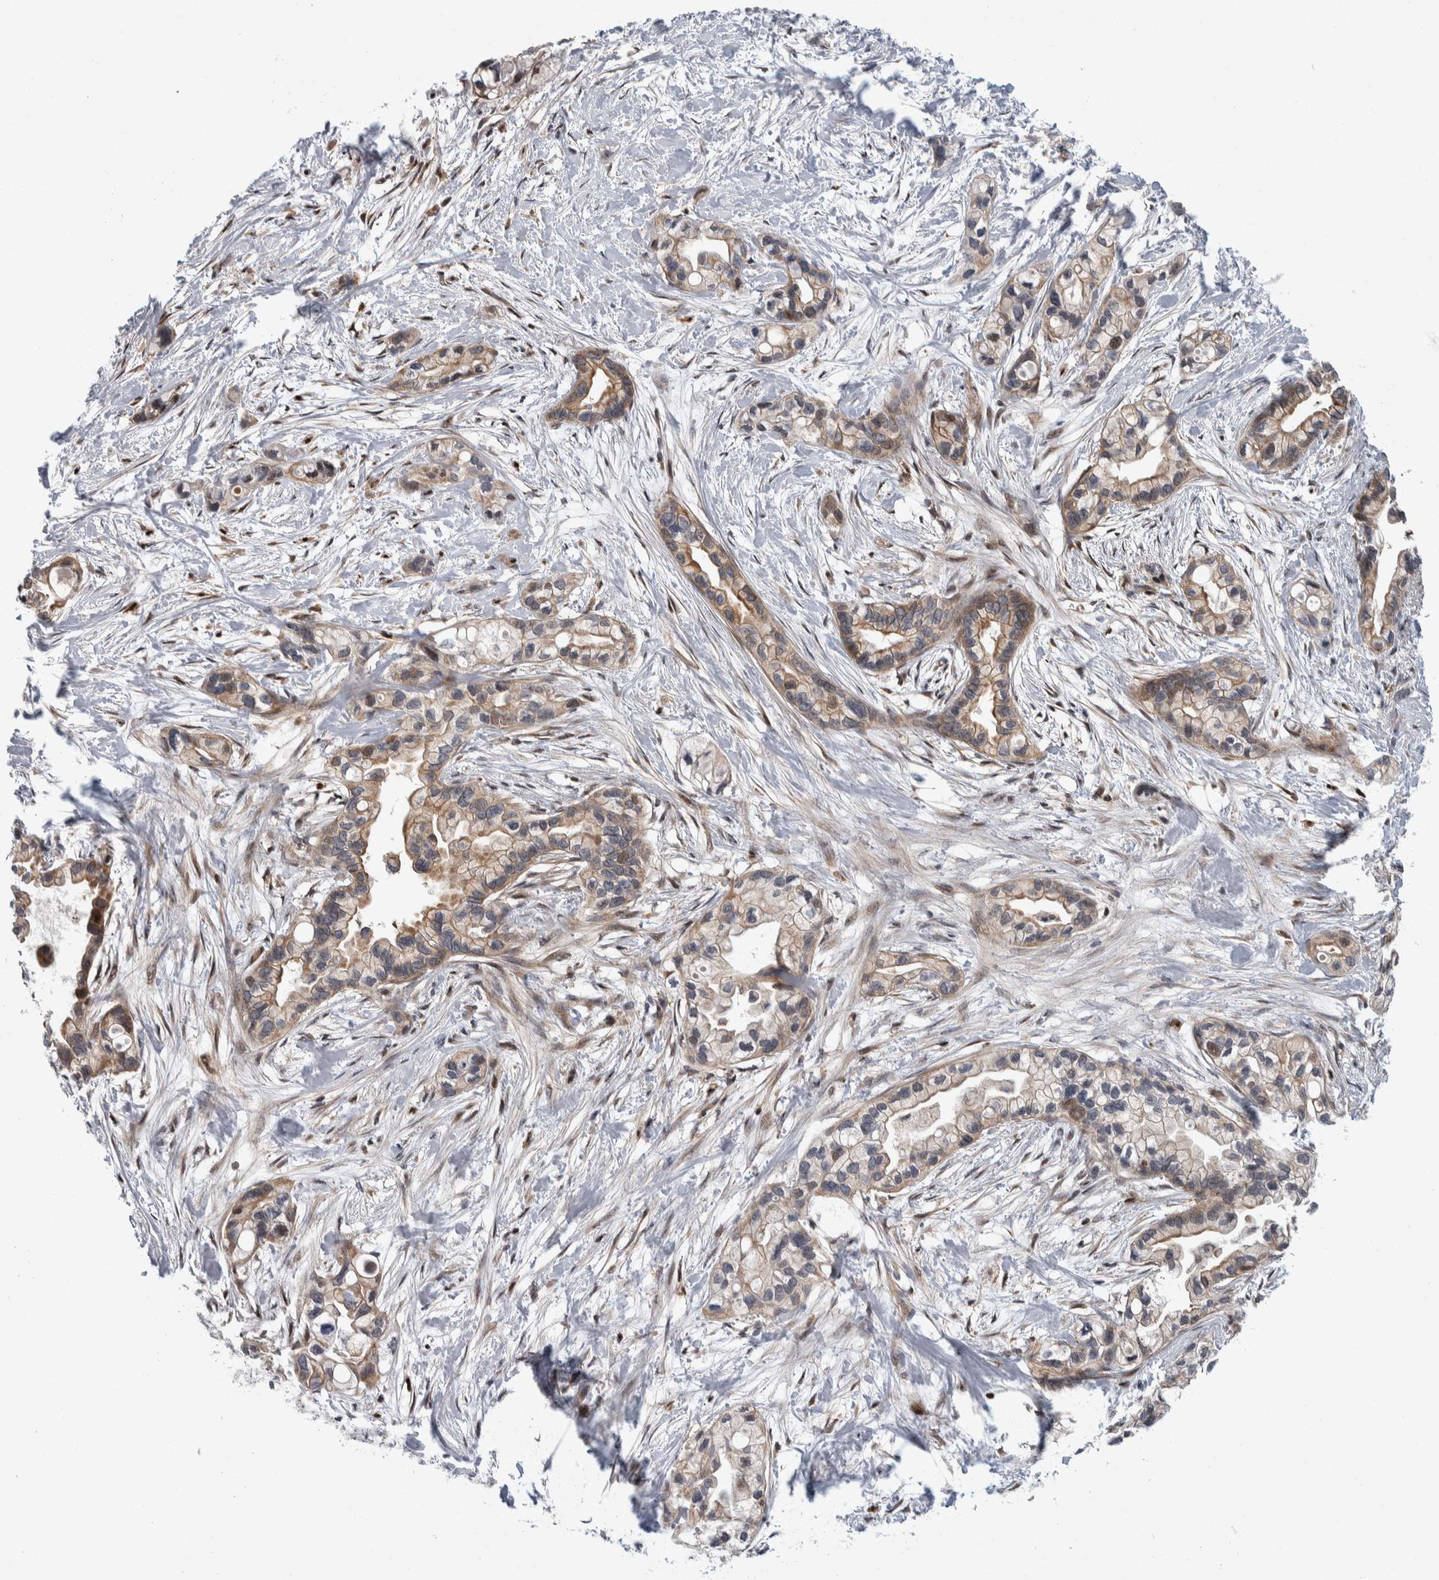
{"staining": {"intensity": "weak", "quantity": ">75%", "location": "cytoplasmic/membranous"}, "tissue": "pancreatic cancer", "cell_type": "Tumor cells", "image_type": "cancer", "snomed": [{"axis": "morphology", "description": "Adenocarcinoma, NOS"}, {"axis": "topography", "description": "Pancreas"}], "caption": "Immunohistochemical staining of adenocarcinoma (pancreatic) exhibits low levels of weak cytoplasmic/membranous protein staining in approximately >75% of tumor cells.", "gene": "PTPA", "patient": {"sex": "female", "age": 77}}